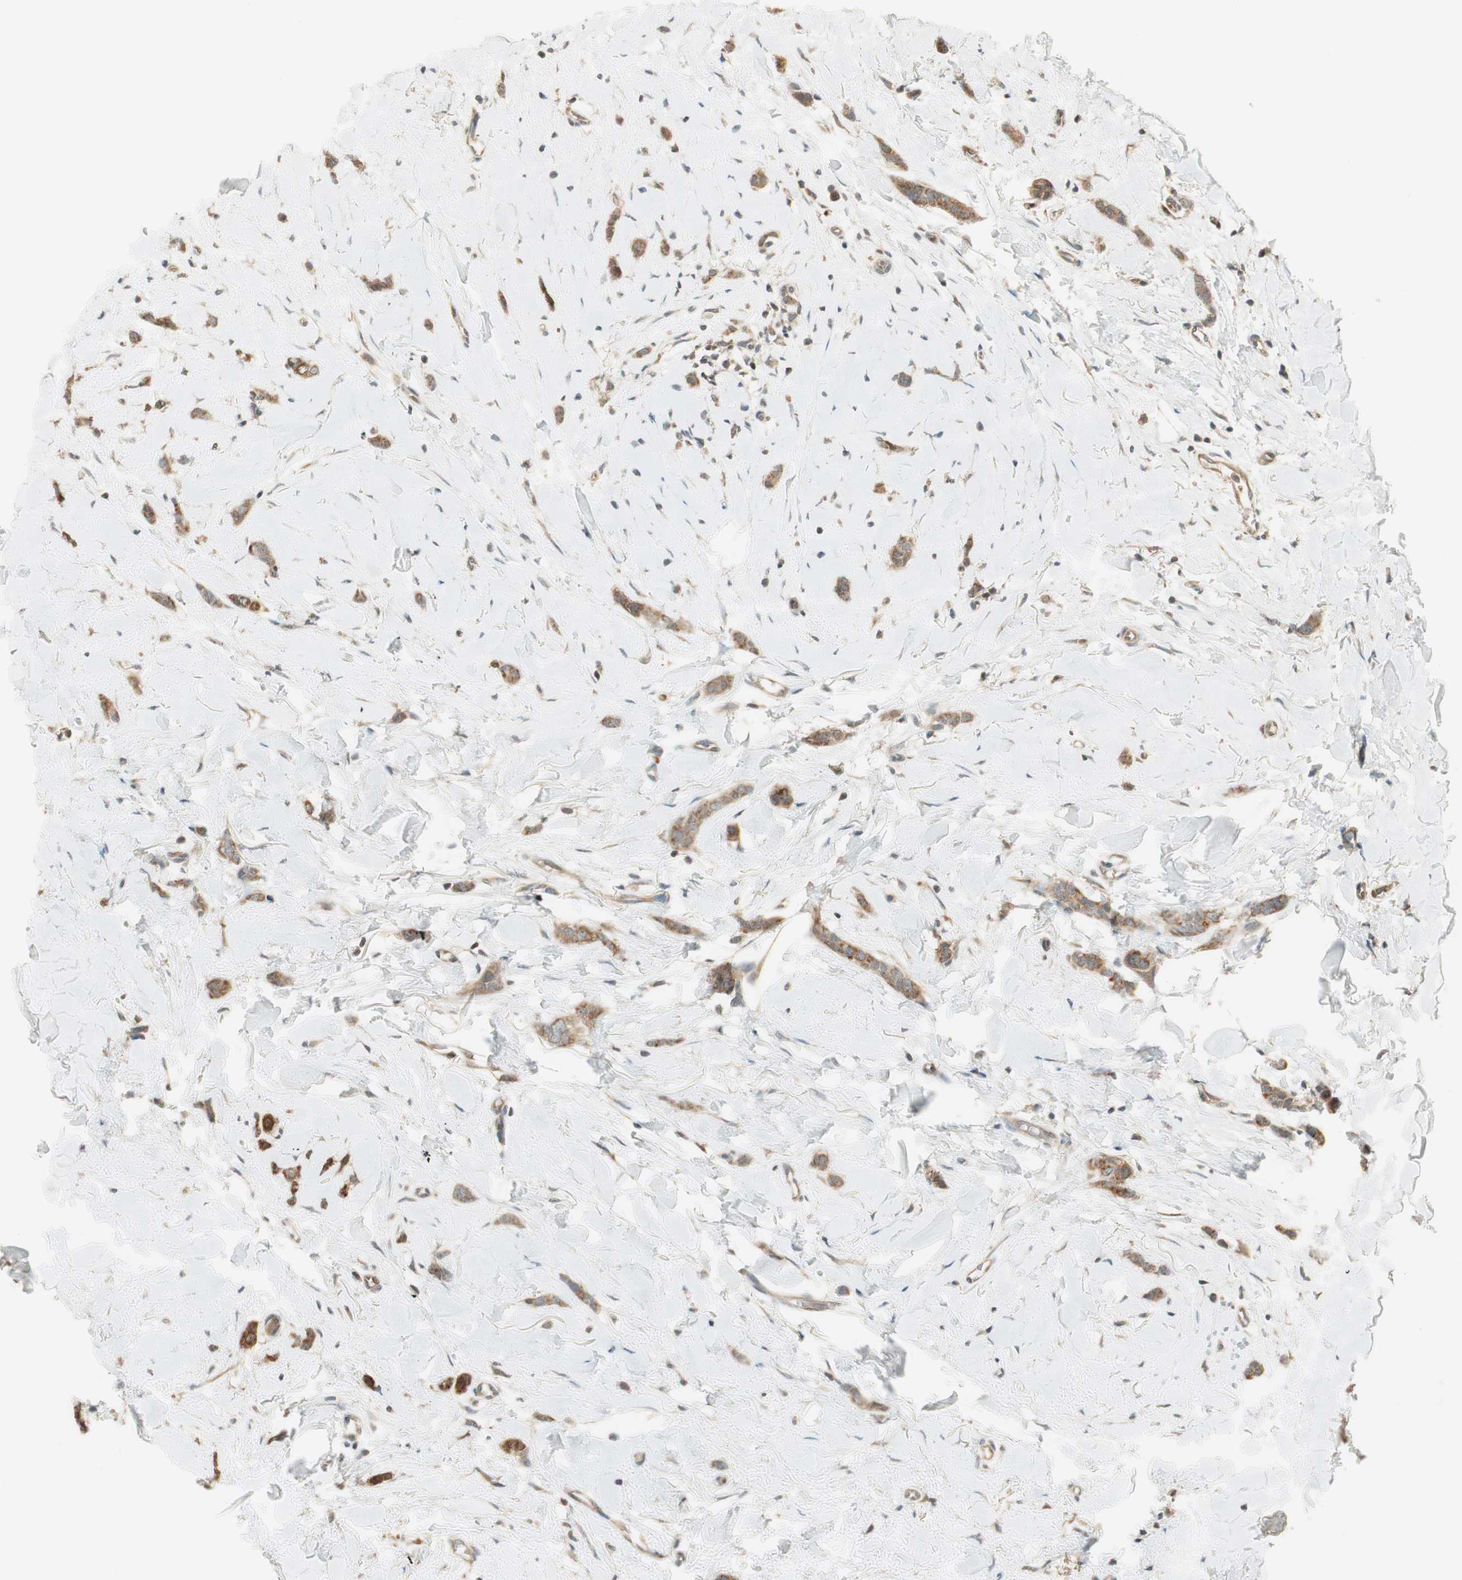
{"staining": {"intensity": "weak", "quantity": ">75%", "location": "cytoplasmic/membranous"}, "tissue": "breast cancer", "cell_type": "Tumor cells", "image_type": "cancer", "snomed": [{"axis": "morphology", "description": "Lobular carcinoma"}, {"axis": "topography", "description": "Skin"}, {"axis": "topography", "description": "Breast"}], "caption": "IHC (DAB) staining of human breast cancer (lobular carcinoma) shows weak cytoplasmic/membranous protein staining in about >75% of tumor cells.", "gene": "IPO5", "patient": {"sex": "female", "age": 46}}